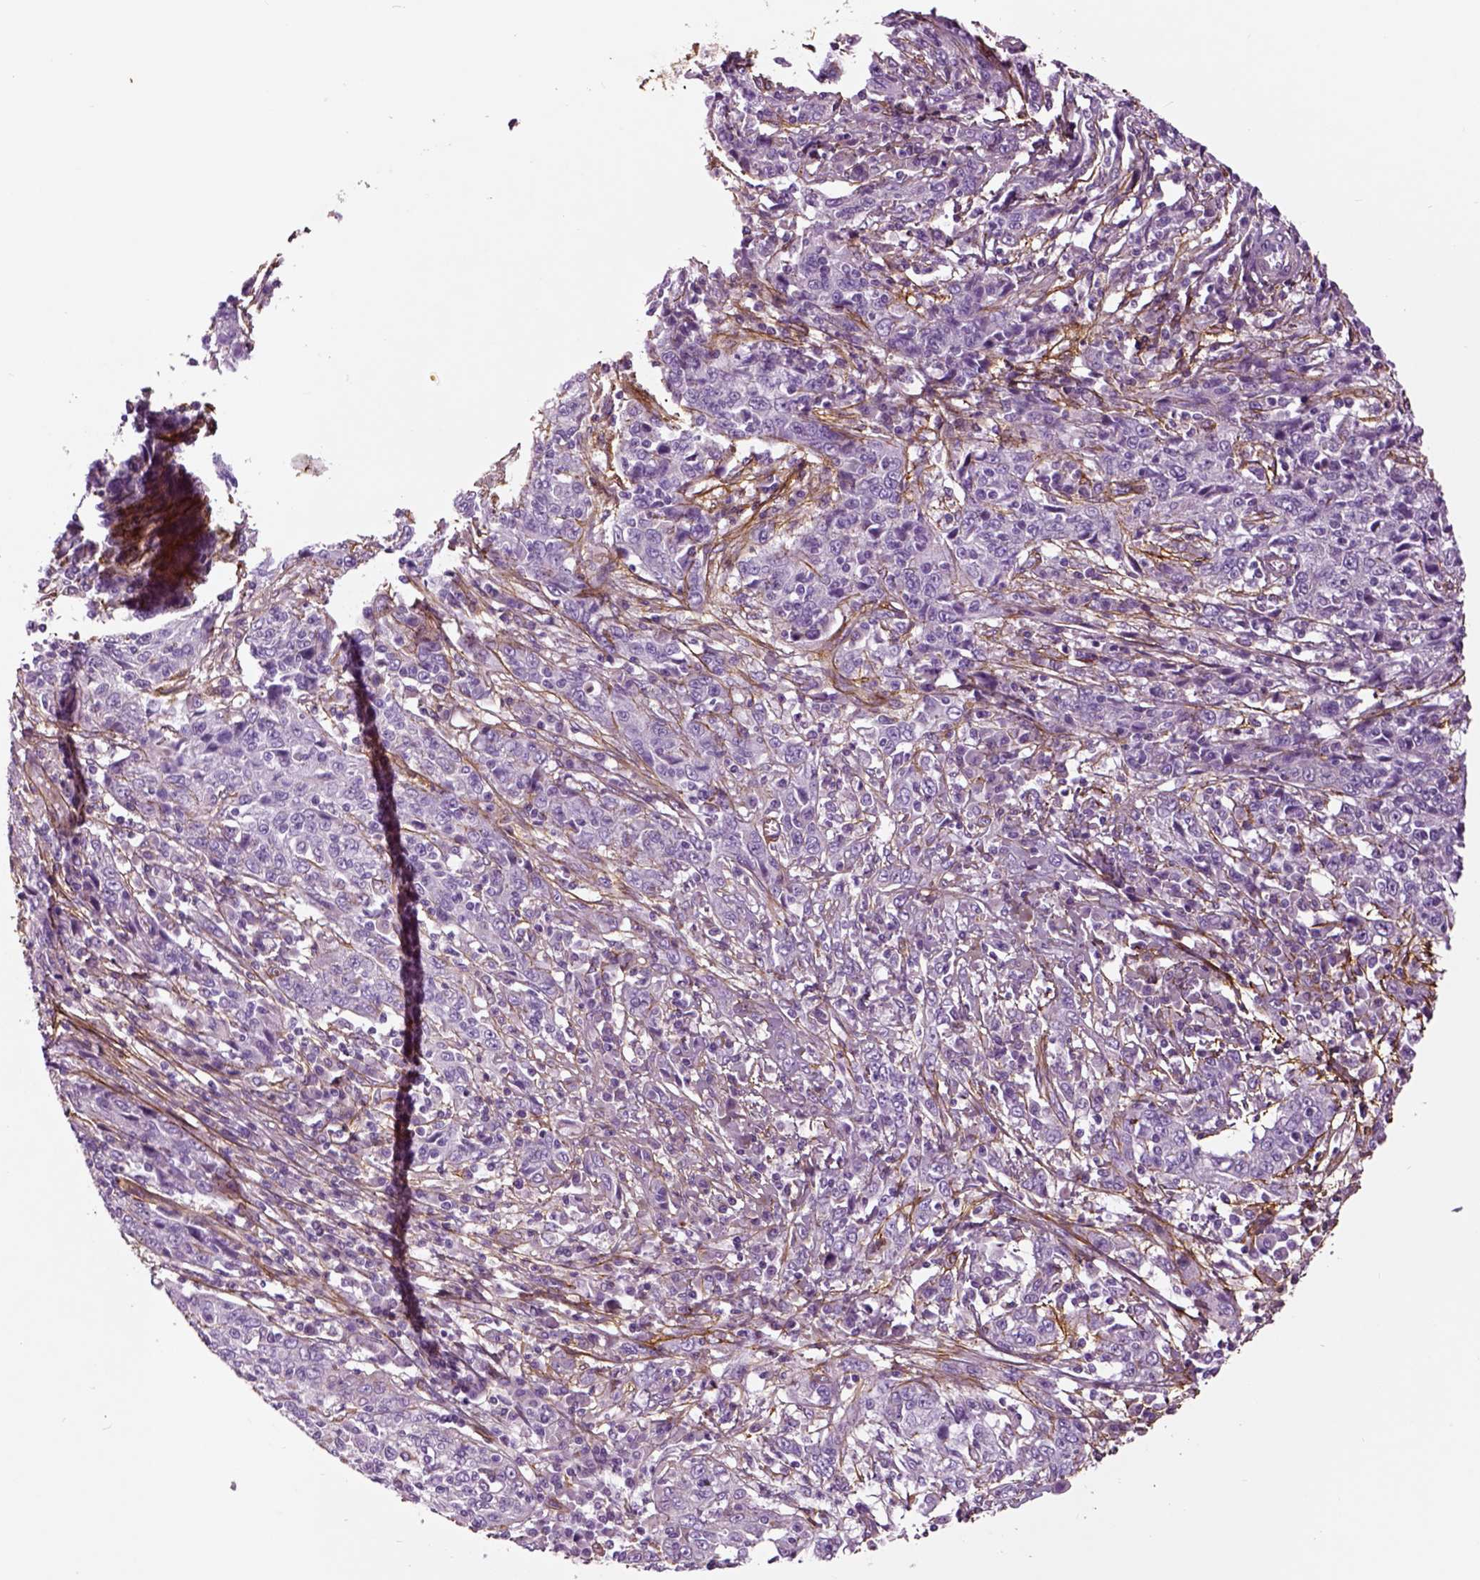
{"staining": {"intensity": "negative", "quantity": "none", "location": "none"}, "tissue": "cervical cancer", "cell_type": "Tumor cells", "image_type": "cancer", "snomed": [{"axis": "morphology", "description": "Squamous cell carcinoma, NOS"}, {"axis": "topography", "description": "Cervix"}], "caption": "Tumor cells are negative for protein expression in human cervical cancer.", "gene": "COL6A2", "patient": {"sex": "female", "age": 46}}